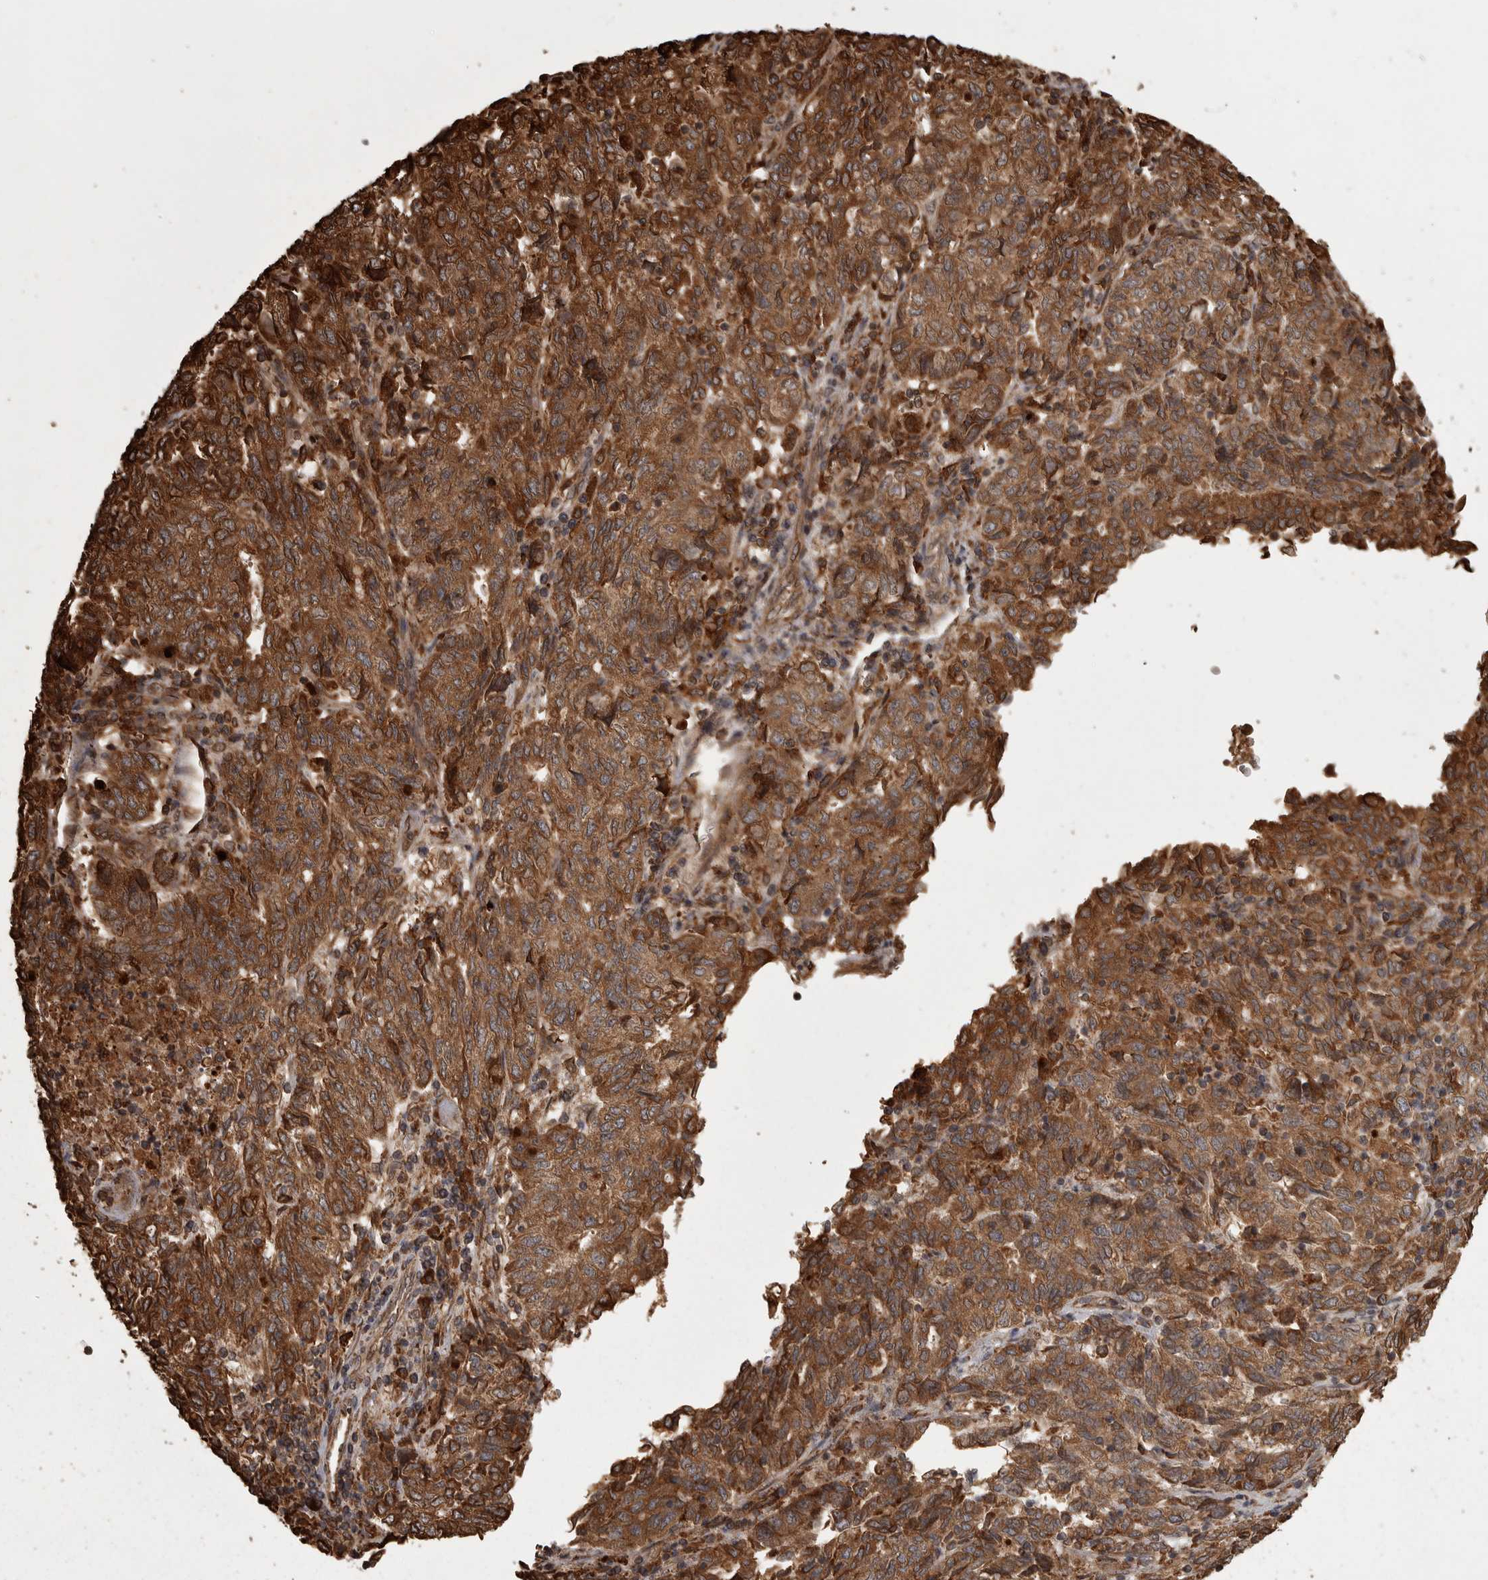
{"staining": {"intensity": "strong", "quantity": ">75%", "location": "cytoplasmic/membranous"}, "tissue": "endometrial cancer", "cell_type": "Tumor cells", "image_type": "cancer", "snomed": [{"axis": "morphology", "description": "Adenocarcinoma, NOS"}, {"axis": "topography", "description": "Endometrium"}], "caption": "About >75% of tumor cells in human endometrial cancer reveal strong cytoplasmic/membranous protein expression as visualized by brown immunohistochemical staining.", "gene": "AGBL3", "patient": {"sex": "female", "age": 80}}